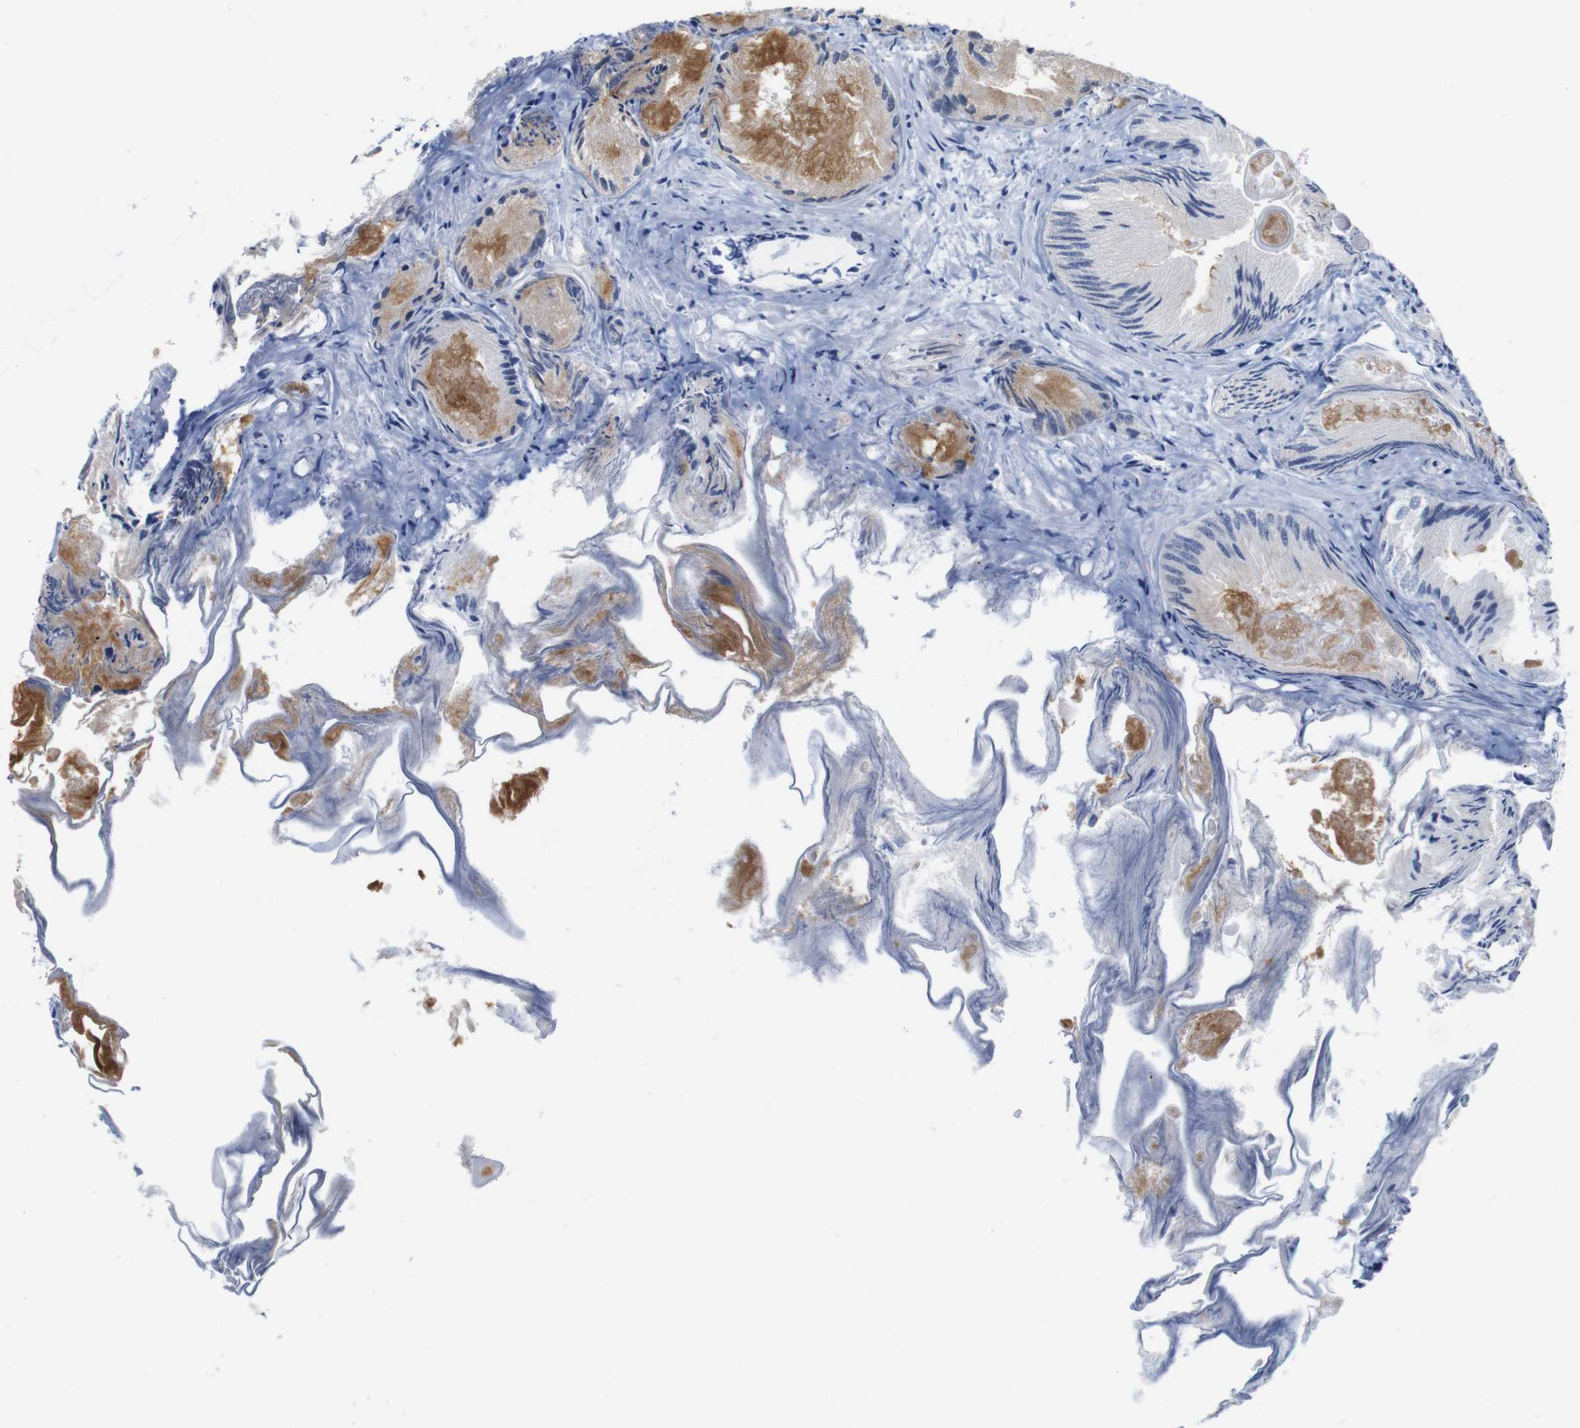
{"staining": {"intensity": "negative", "quantity": "none", "location": "none"}, "tissue": "prostate cancer", "cell_type": "Tumor cells", "image_type": "cancer", "snomed": [{"axis": "morphology", "description": "Adenocarcinoma, Low grade"}, {"axis": "topography", "description": "Prostate"}], "caption": "Human prostate cancer stained for a protein using immunohistochemistry reveals no positivity in tumor cells.", "gene": "ANXA1", "patient": {"sex": "male", "age": 72}}